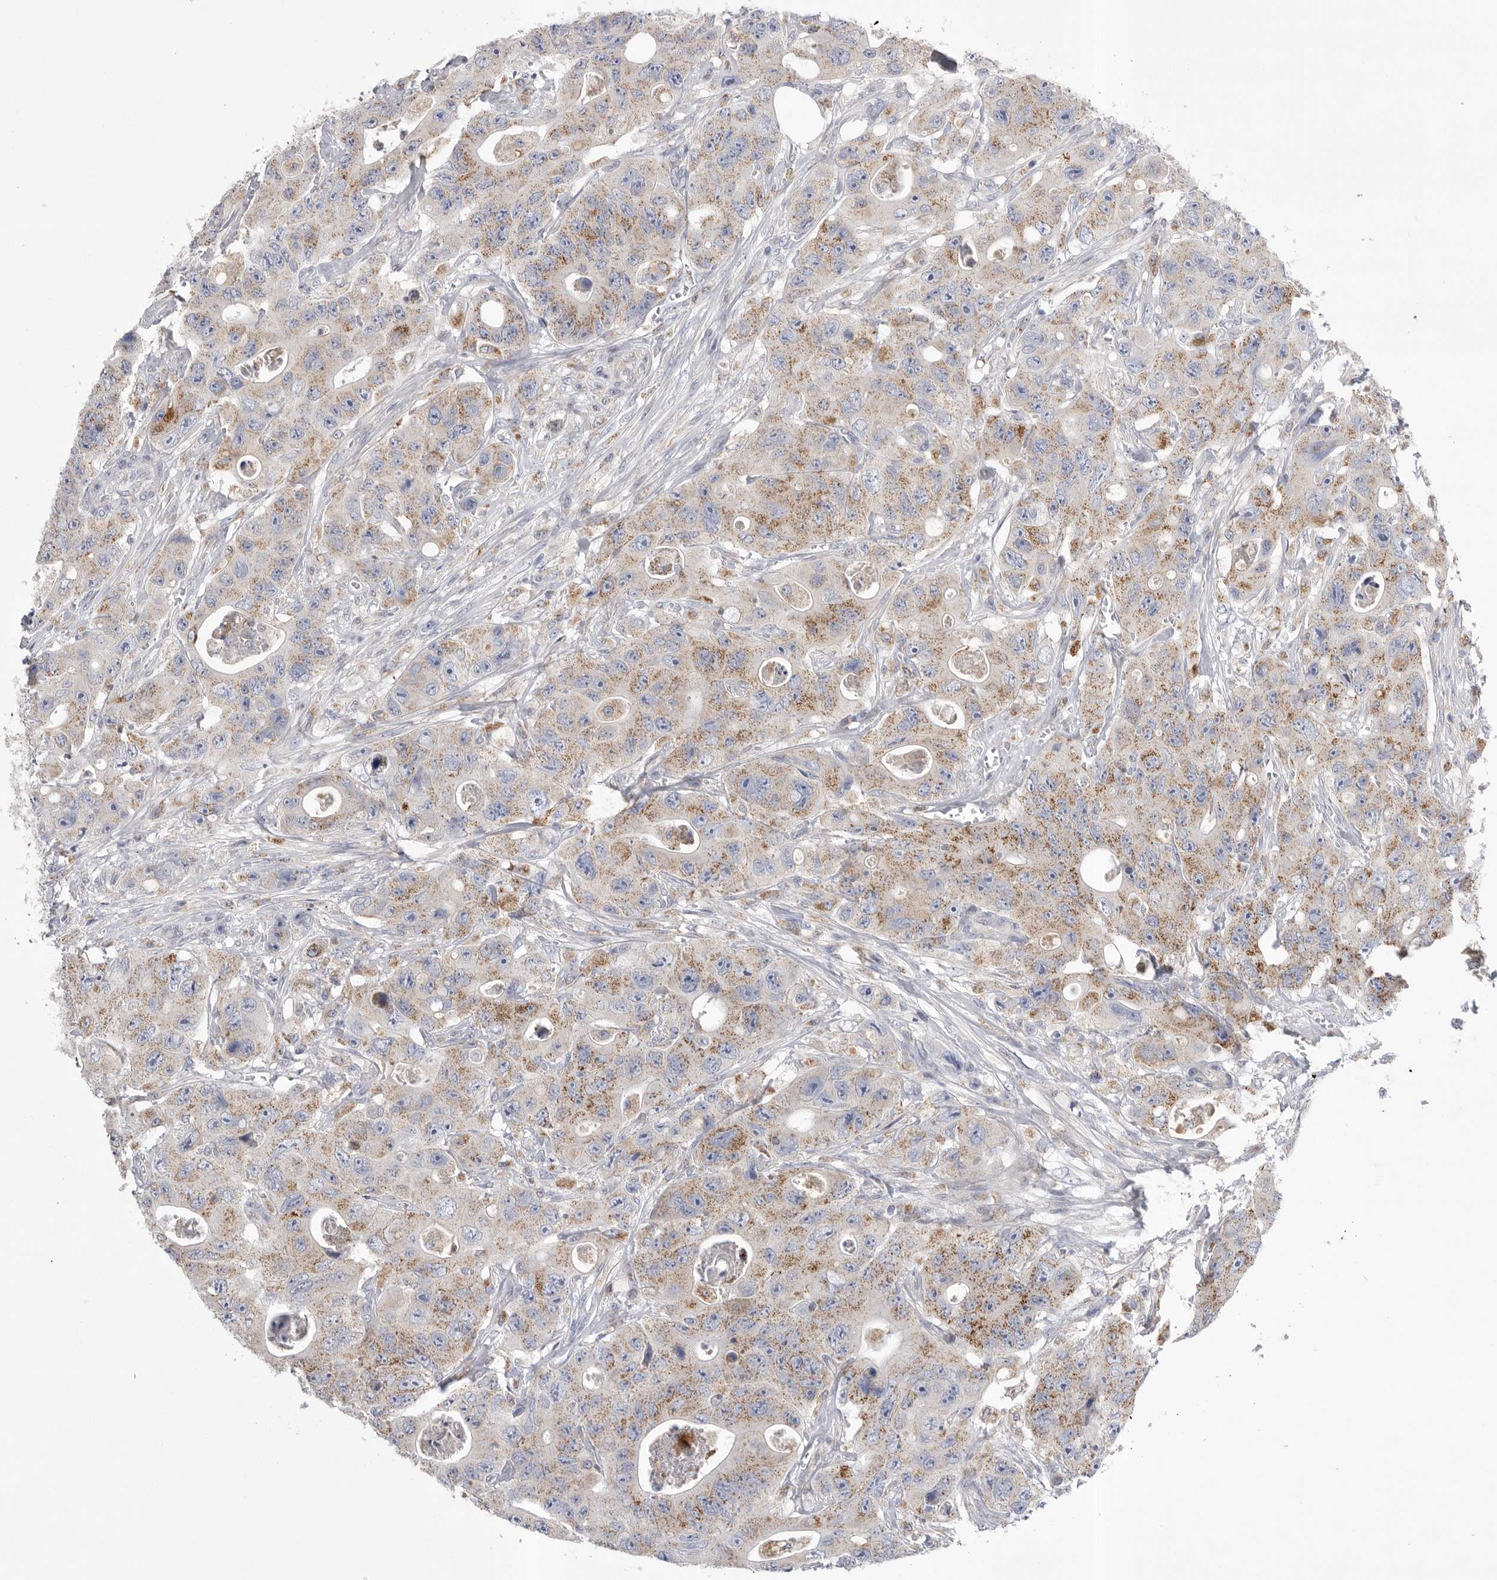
{"staining": {"intensity": "moderate", "quantity": ">75%", "location": "cytoplasmic/membranous"}, "tissue": "colorectal cancer", "cell_type": "Tumor cells", "image_type": "cancer", "snomed": [{"axis": "morphology", "description": "Adenocarcinoma, NOS"}, {"axis": "topography", "description": "Colon"}], "caption": "There is medium levels of moderate cytoplasmic/membranous expression in tumor cells of colorectal cancer (adenocarcinoma), as demonstrated by immunohistochemical staining (brown color).", "gene": "CCDC126", "patient": {"sex": "female", "age": 46}}